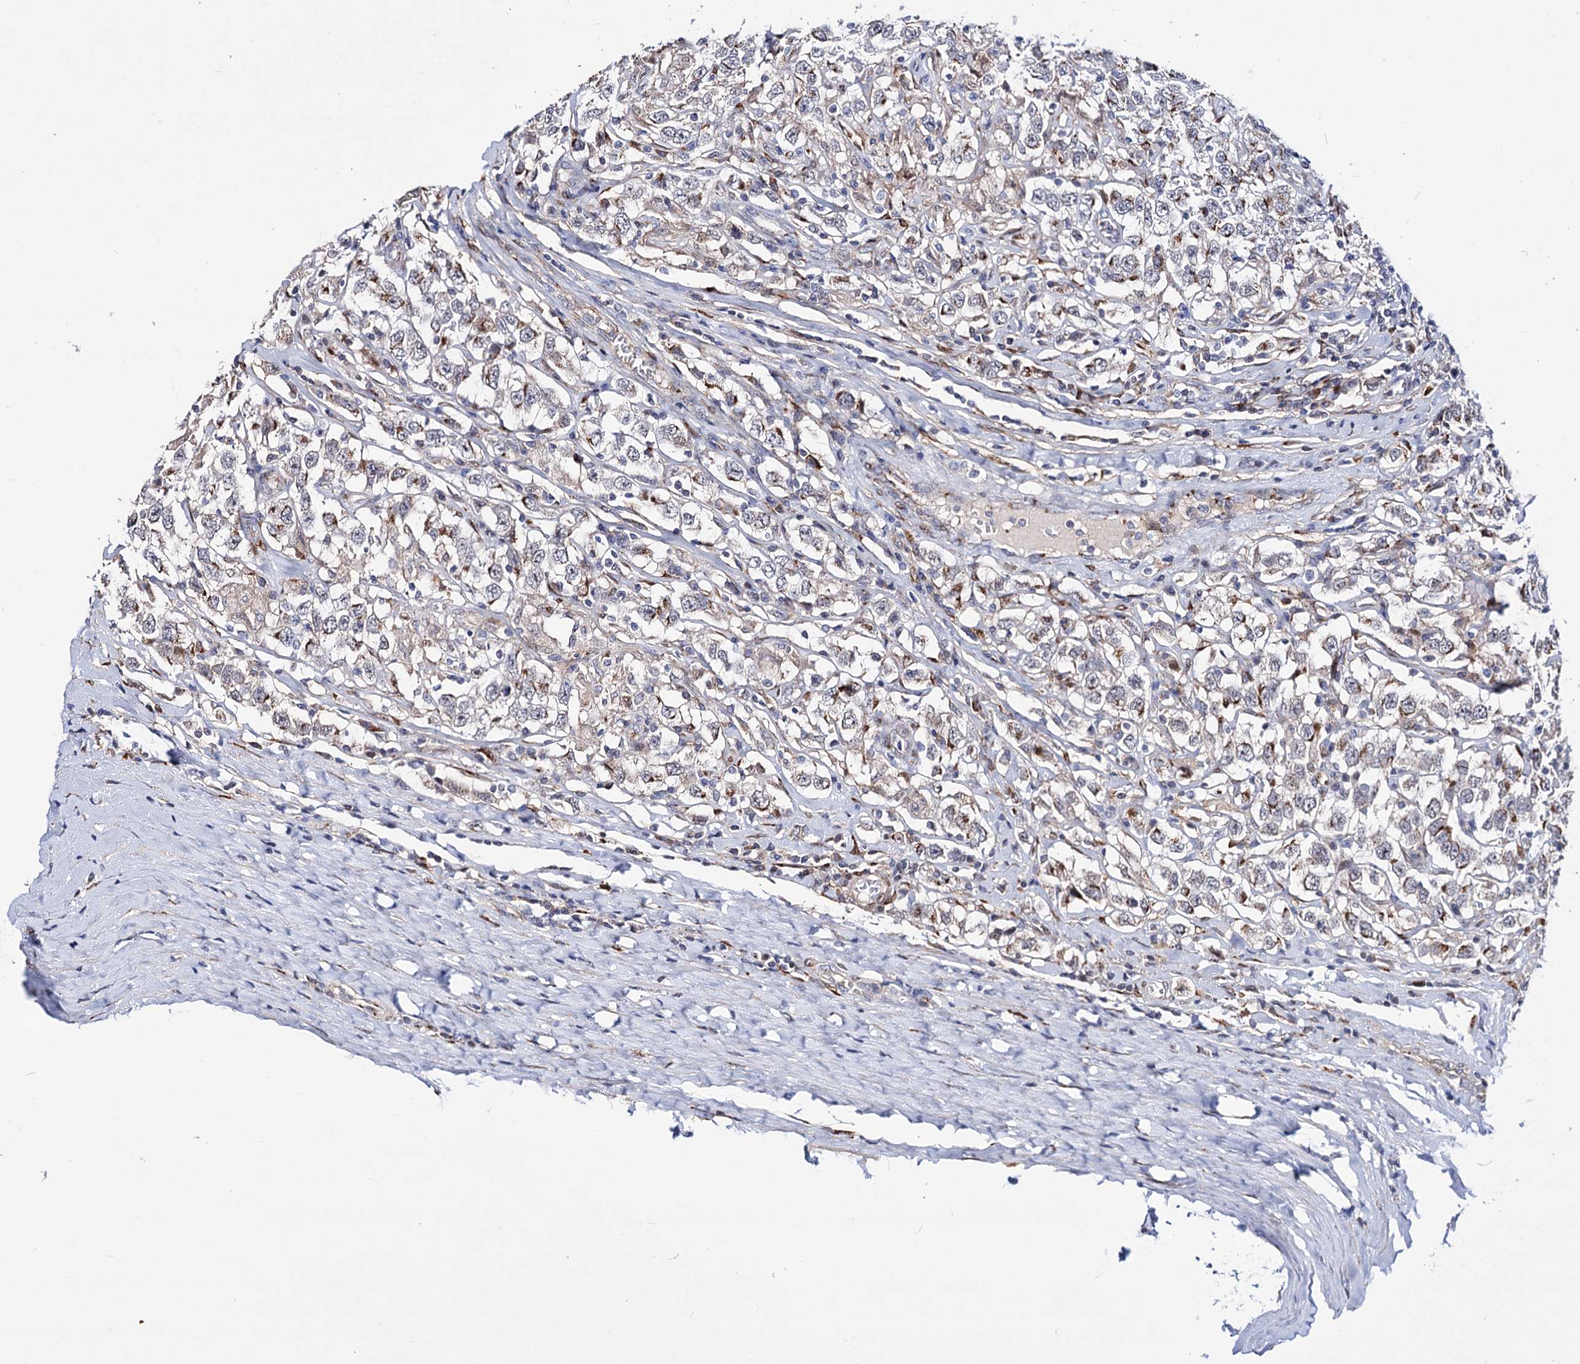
{"staining": {"intensity": "moderate", "quantity": "25%-75%", "location": "cytoplasmic/membranous"}, "tissue": "testis cancer", "cell_type": "Tumor cells", "image_type": "cancer", "snomed": [{"axis": "morphology", "description": "Seminoma, NOS"}, {"axis": "topography", "description": "Testis"}], "caption": "Immunohistochemical staining of testis seminoma demonstrates moderate cytoplasmic/membranous protein positivity in approximately 25%-75% of tumor cells.", "gene": "C11orf96", "patient": {"sex": "male", "age": 41}}